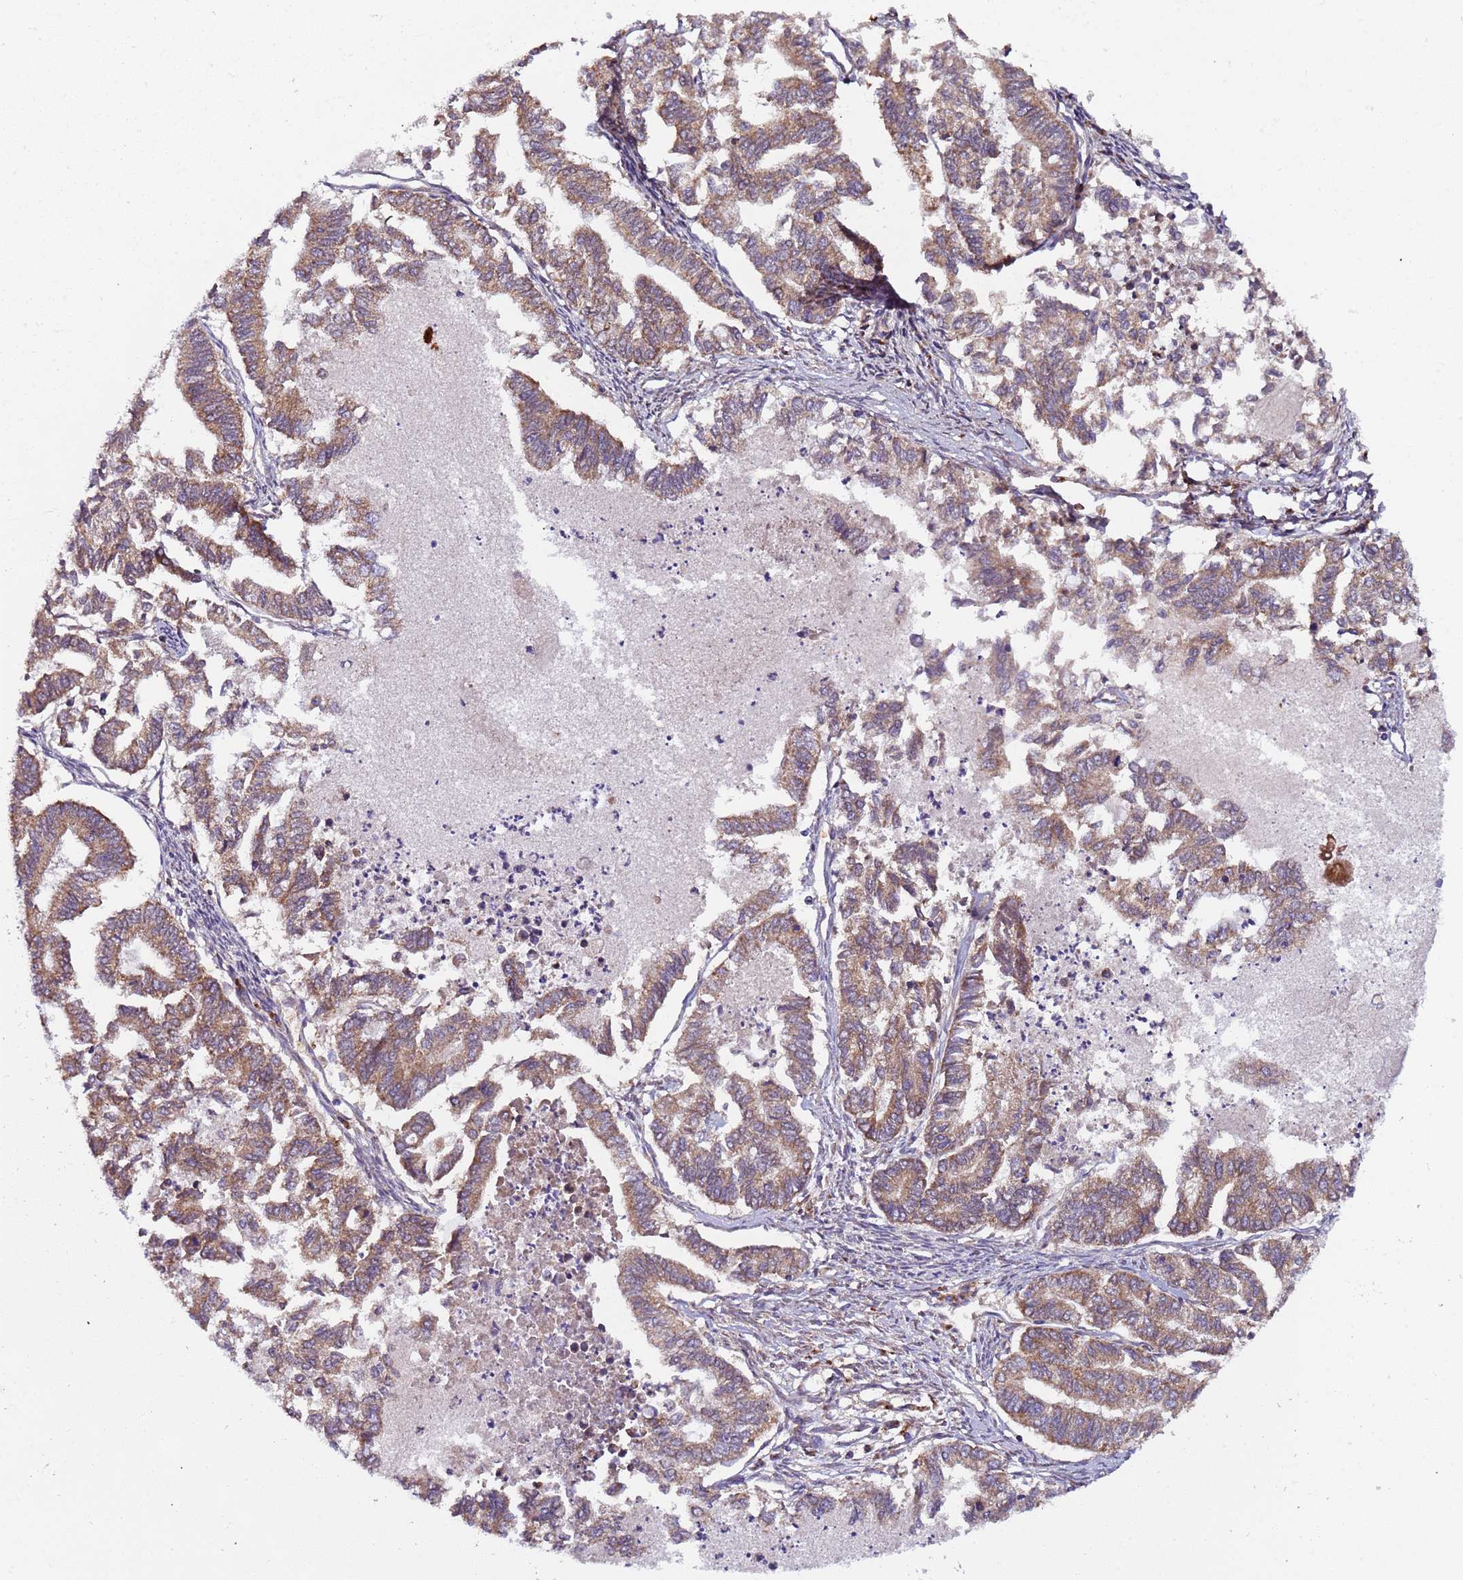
{"staining": {"intensity": "moderate", "quantity": ">75%", "location": "cytoplasmic/membranous"}, "tissue": "endometrial cancer", "cell_type": "Tumor cells", "image_type": "cancer", "snomed": [{"axis": "morphology", "description": "Adenocarcinoma, NOS"}, {"axis": "topography", "description": "Endometrium"}], "caption": "Human endometrial cancer (adenocarcinoma) stained with a brown dye exhibits moderate cytoplasmic/membranous positive expression in approximately >75% of tumor cells.", "gene": "TMEM126A", "patient": {"sex": "female", "age": 79}}